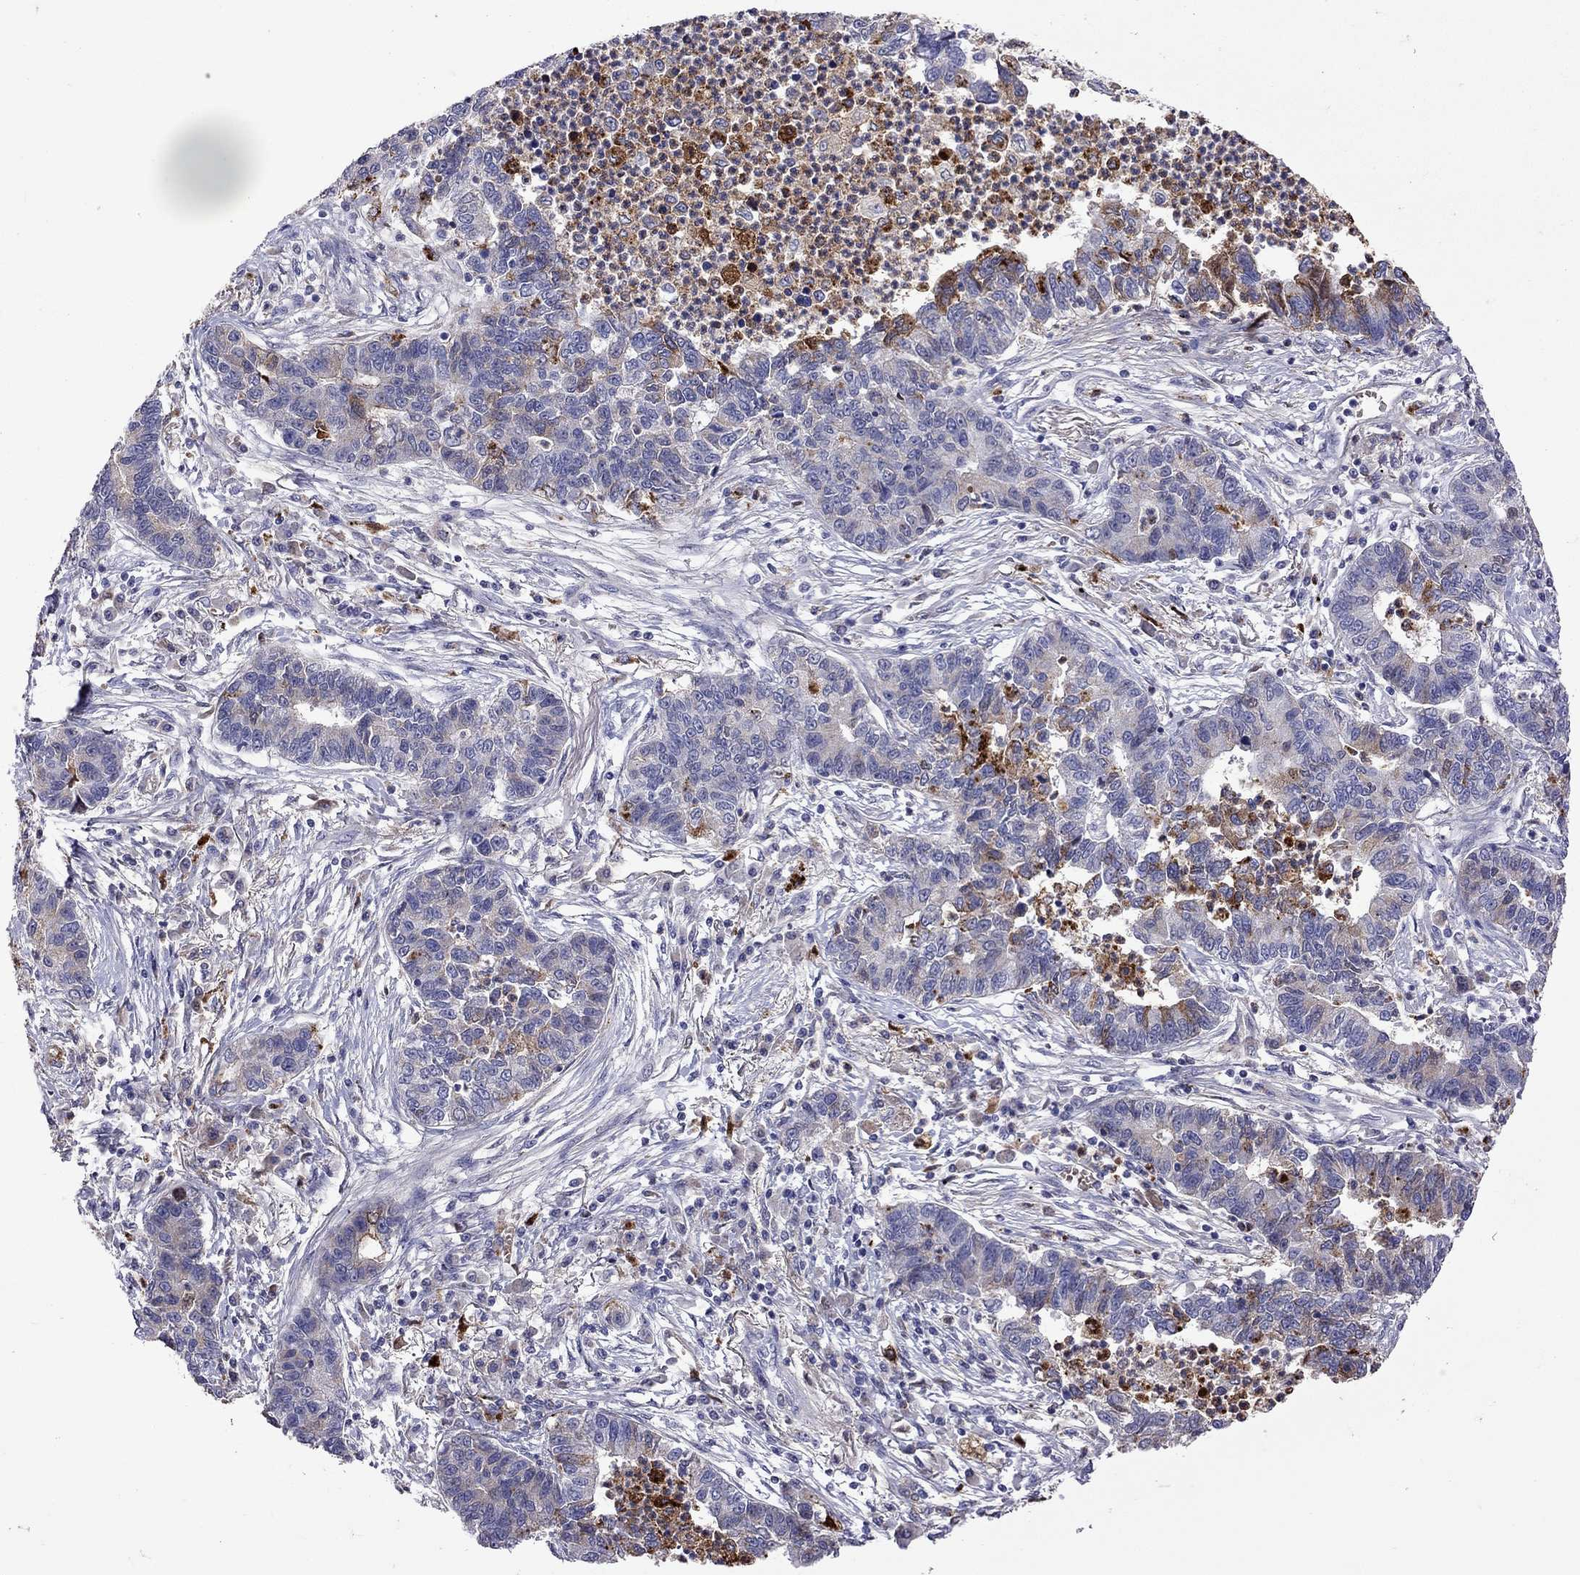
{"staining": {"intensity": "negative", "quantity": "none", "location": "none"}, "tissue": "lung cancer", "cell_type": "Tumor cells", "image_type": "cancer", "snomed": [{"axis": "morphology", "description": "Adenocarcinoma, NOS"}, {"axis": "topography", "description": "Lung"}], "caption": "Lung adenocarcinoma was stained to show a protein in brown. There is no significant expression in tumor cells.", "gene": "SERPINA3", "patient": {"sex": "female", "age": 57}}